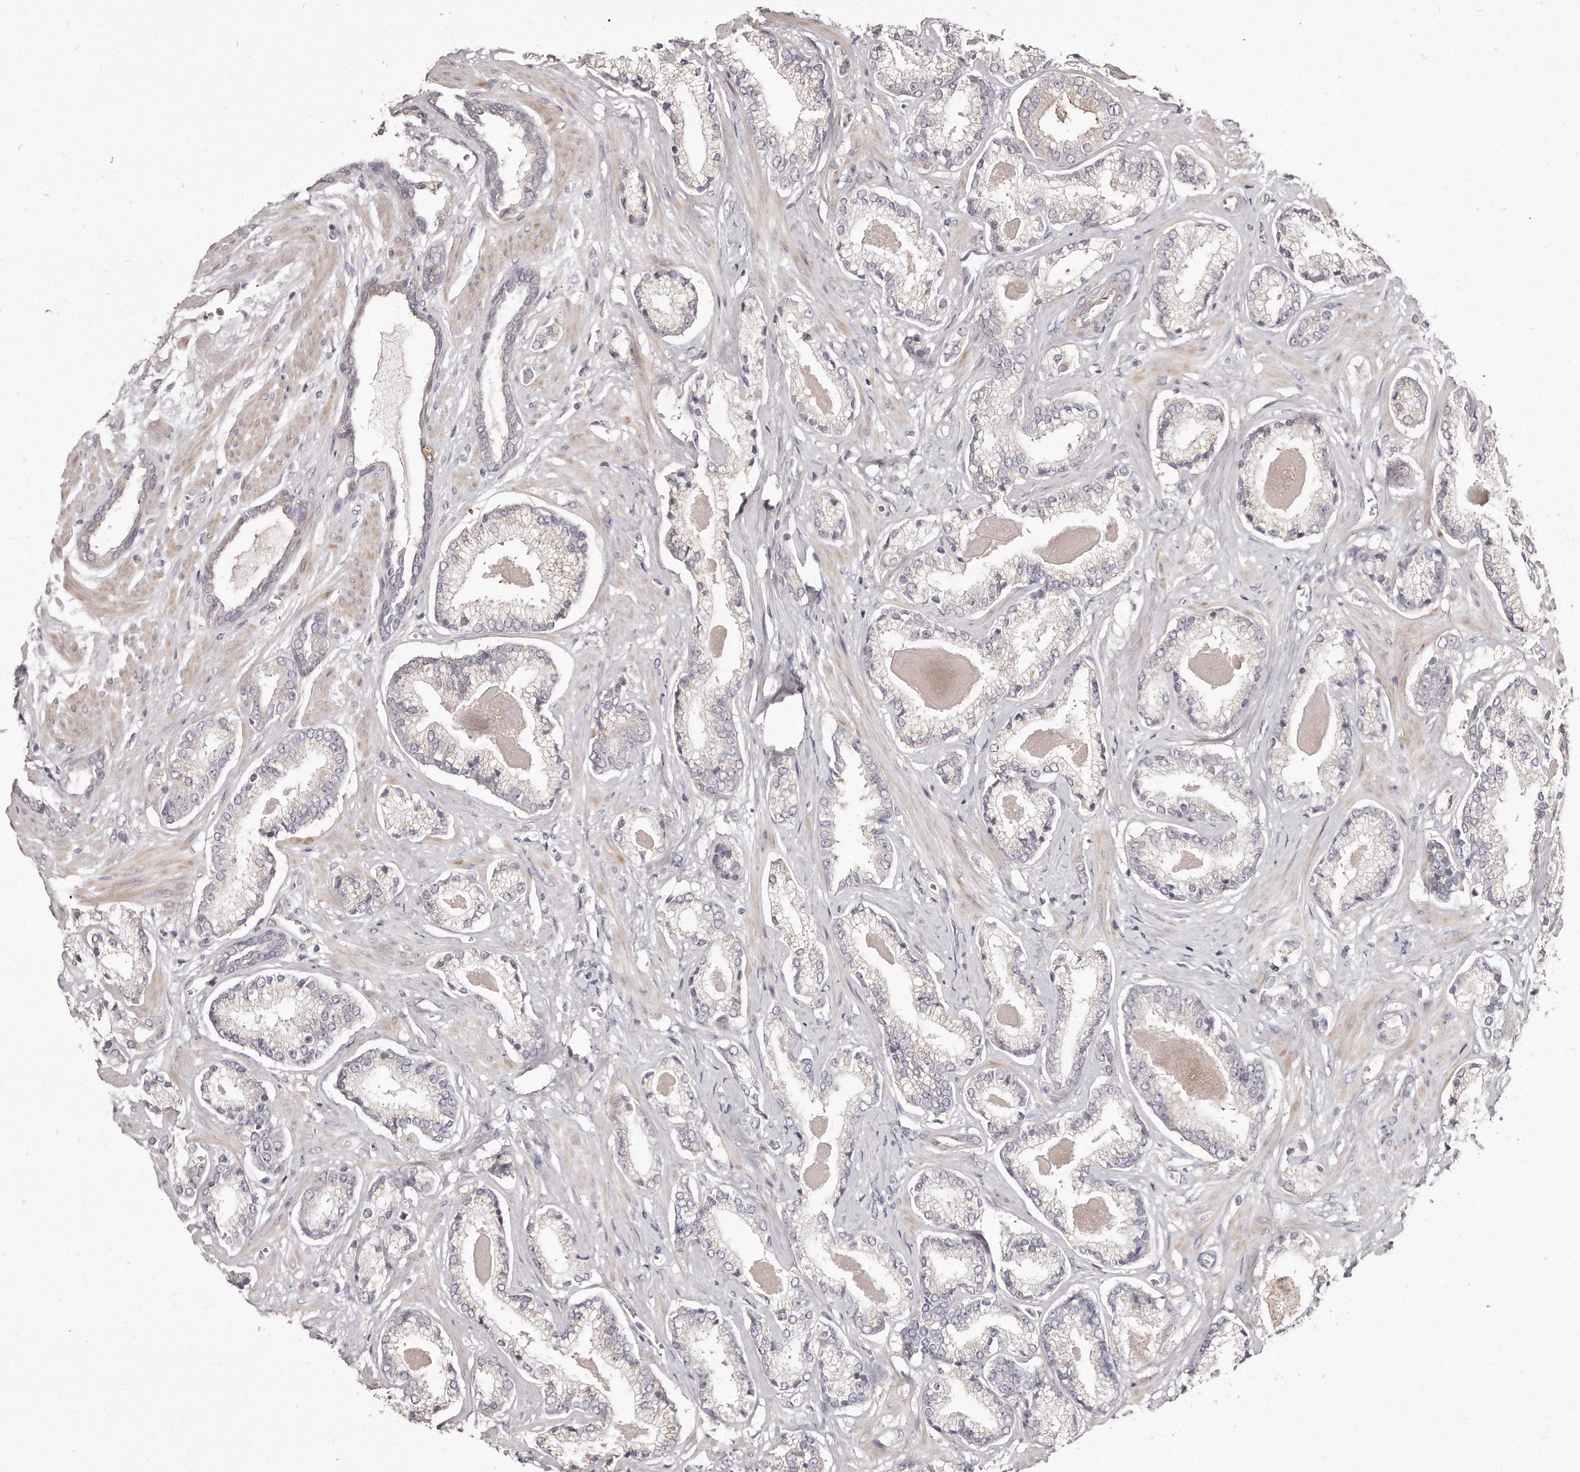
{"staining": {"intensity": "negative", "quantity": "none", "location": "none"}, "tissue": "prostate cancer", "cell_type": "Tumor cells", "image_type": "cancer", "snomed": [{"axis": "morphology", "description": "Adenocarcinoma, Low grade"}, {"axis": "topography", "description": "Prostate"}], "caption": "Tumor cells show no significant protein expression in prostate adenocarcinoma (low-grade).", "gene": "TTLL4", "patient": {"sex": "male", "age": 70}}